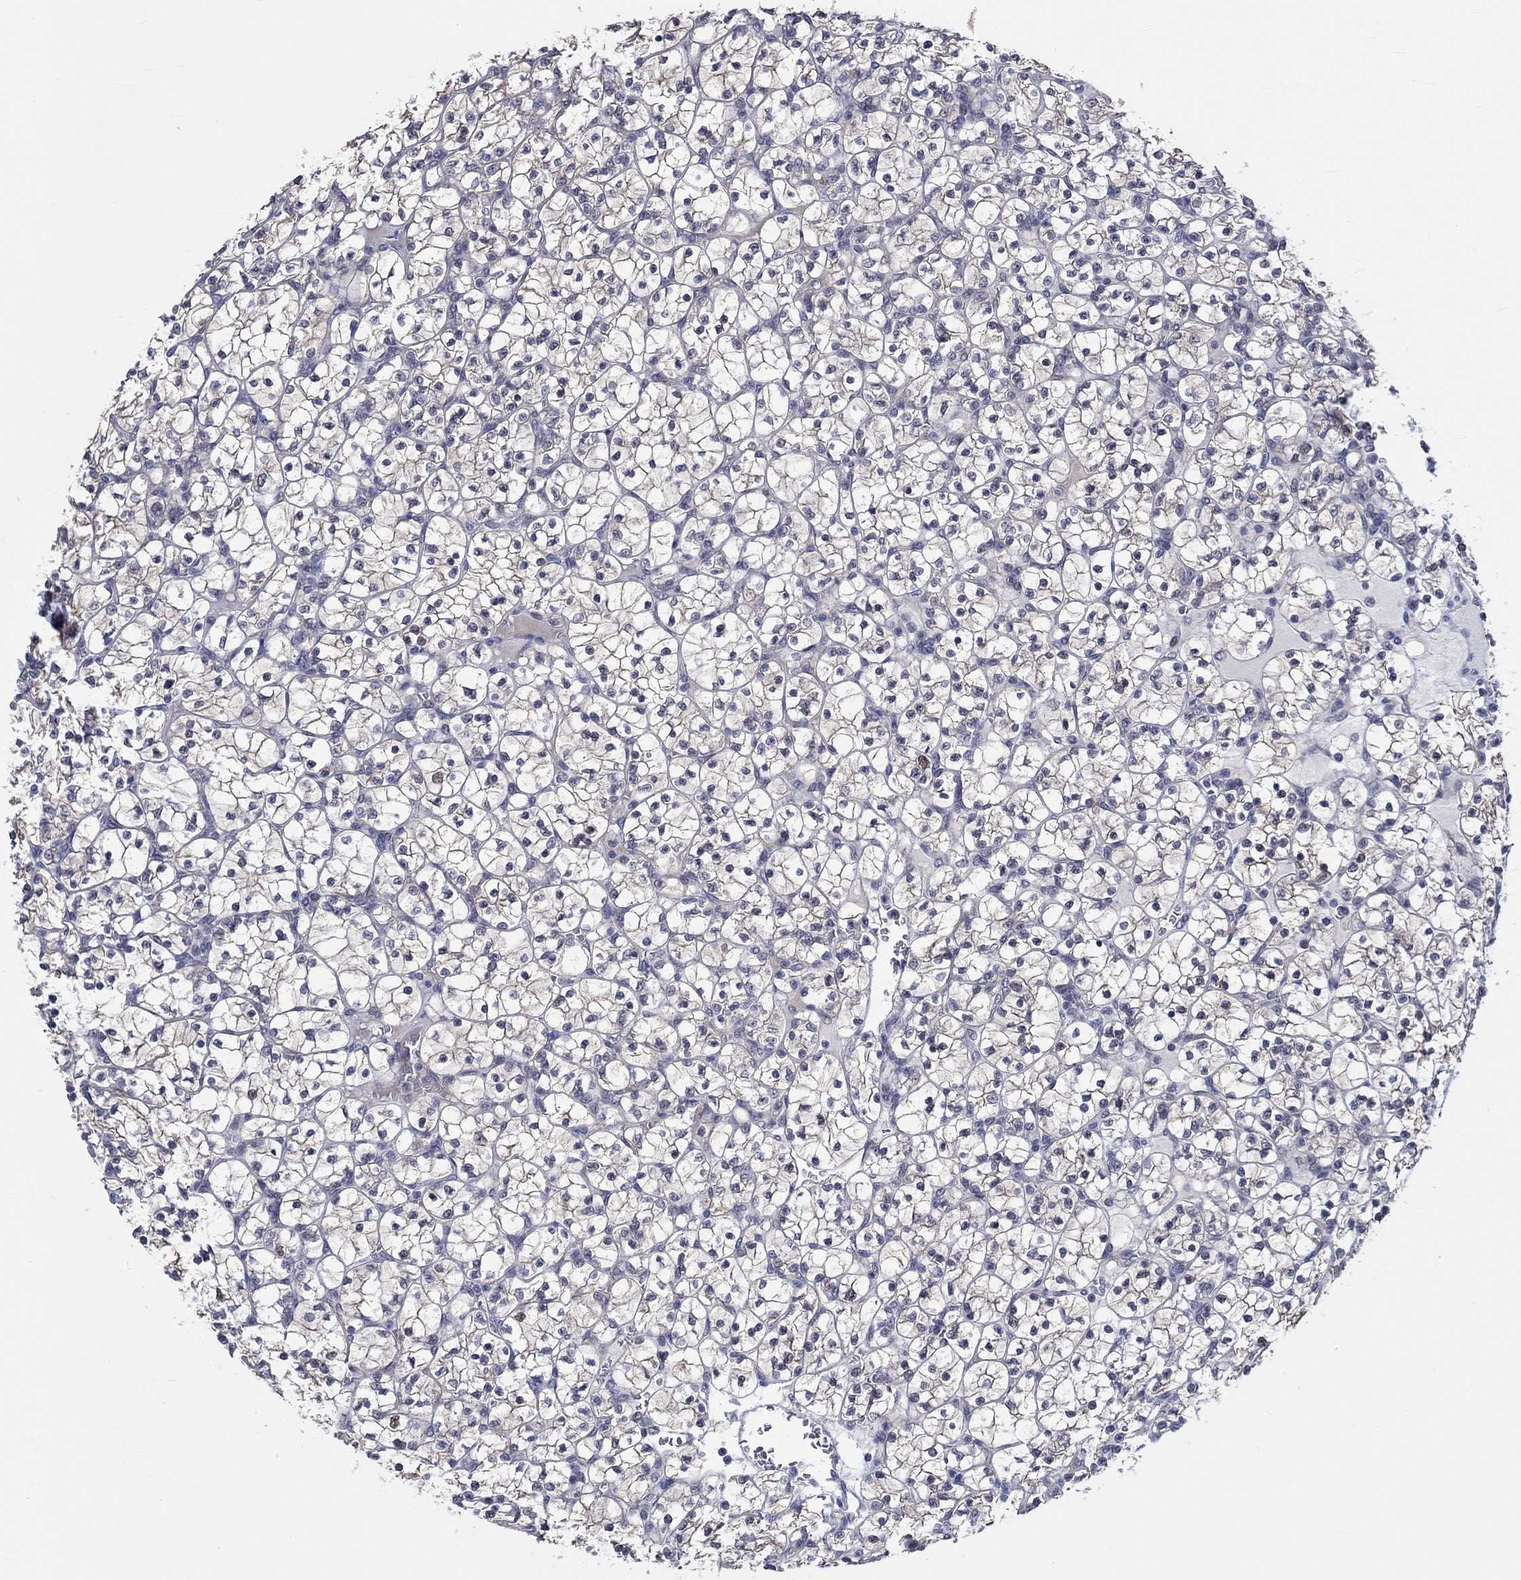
{"staining": {"intensity": "negative", "quantity": "none", "location": "none"}, "tissue": "renal cancer", "cell_type": "Tumor cells", "image_type": "cancer", "snomed": [{"axis": "morphology", "description": "Adenocarcinoma, NOS"}, {"axis": "topography", "description": "Kidney"}], "caption": "Immunohistochemical staining of human renal cancer (adenocarcinoma) displays no significant staining in tumor cells.", "gene": "E2F8", "patient": {"sex": "female", "age": 89}}